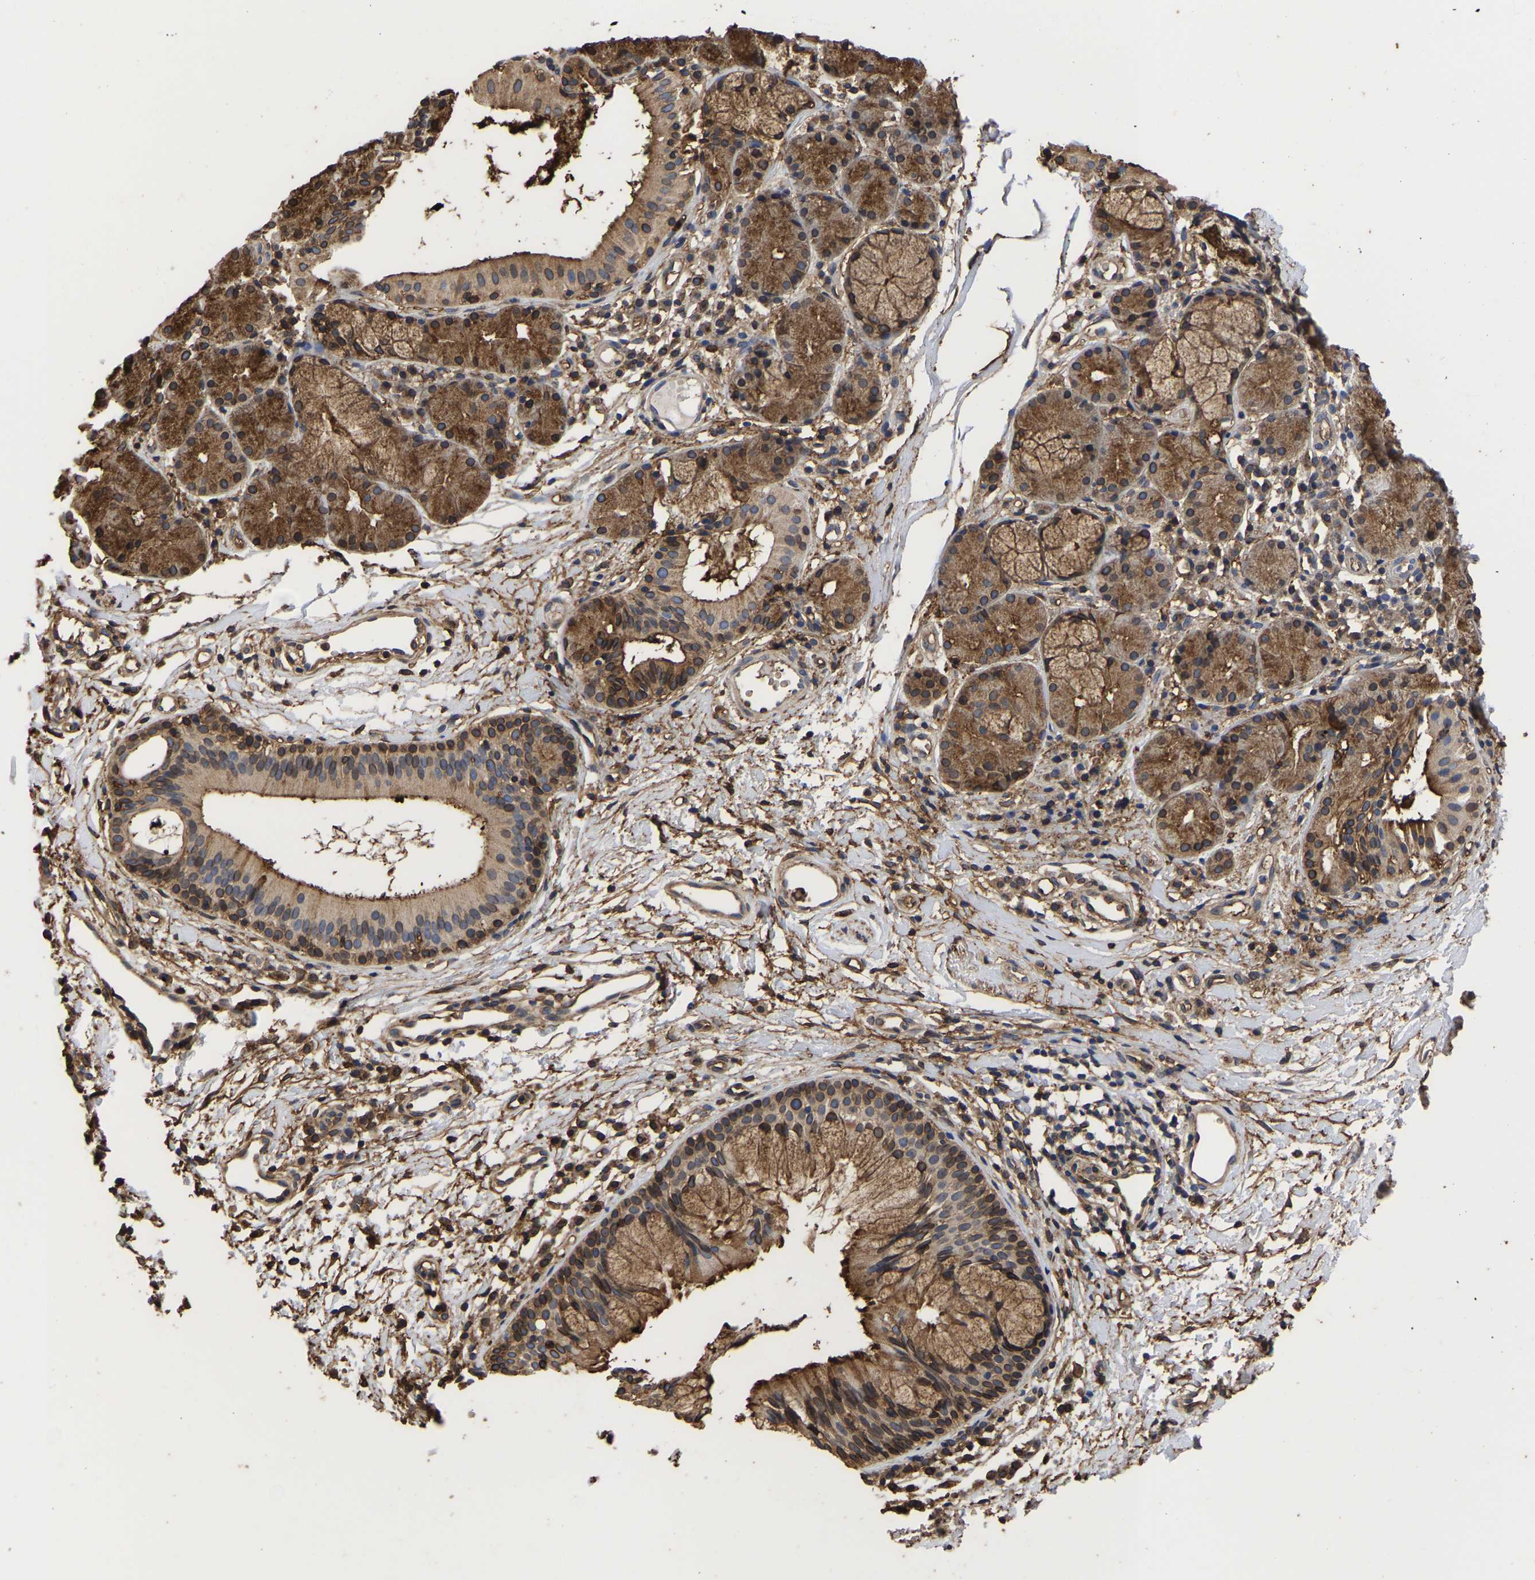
{"staining": {"intensity": "strong", "quantity": ">75%", "location": "cytoplasmic/membranous,nuclear"}, "tissue": "nasopharynx", "cell_type": "Respiratory epithelial cells", "image_type": "normal", "snomed": [{"axis": "morphology", "description": "Normal tissue, NOS"}, {"axis": "morphology", "description": "Basal cell carcinoma"}, {"axis": "topography", "description": "Cartilage tissue"}, {"axis": "topography", "description": "Nasopharynx"}, {"axis": "topography", "description": "Oral tissue"}], "caption": "Protein staining of unremarkable nasopharynx shows strong cytoplasmic/membranous,nuclear positivity in about >75% of respiratory epithelial cells. (IHC, brightfield microscopy, high magnification).", "gene": "LIF", "patient": {"sex": "female", "age": 77}}